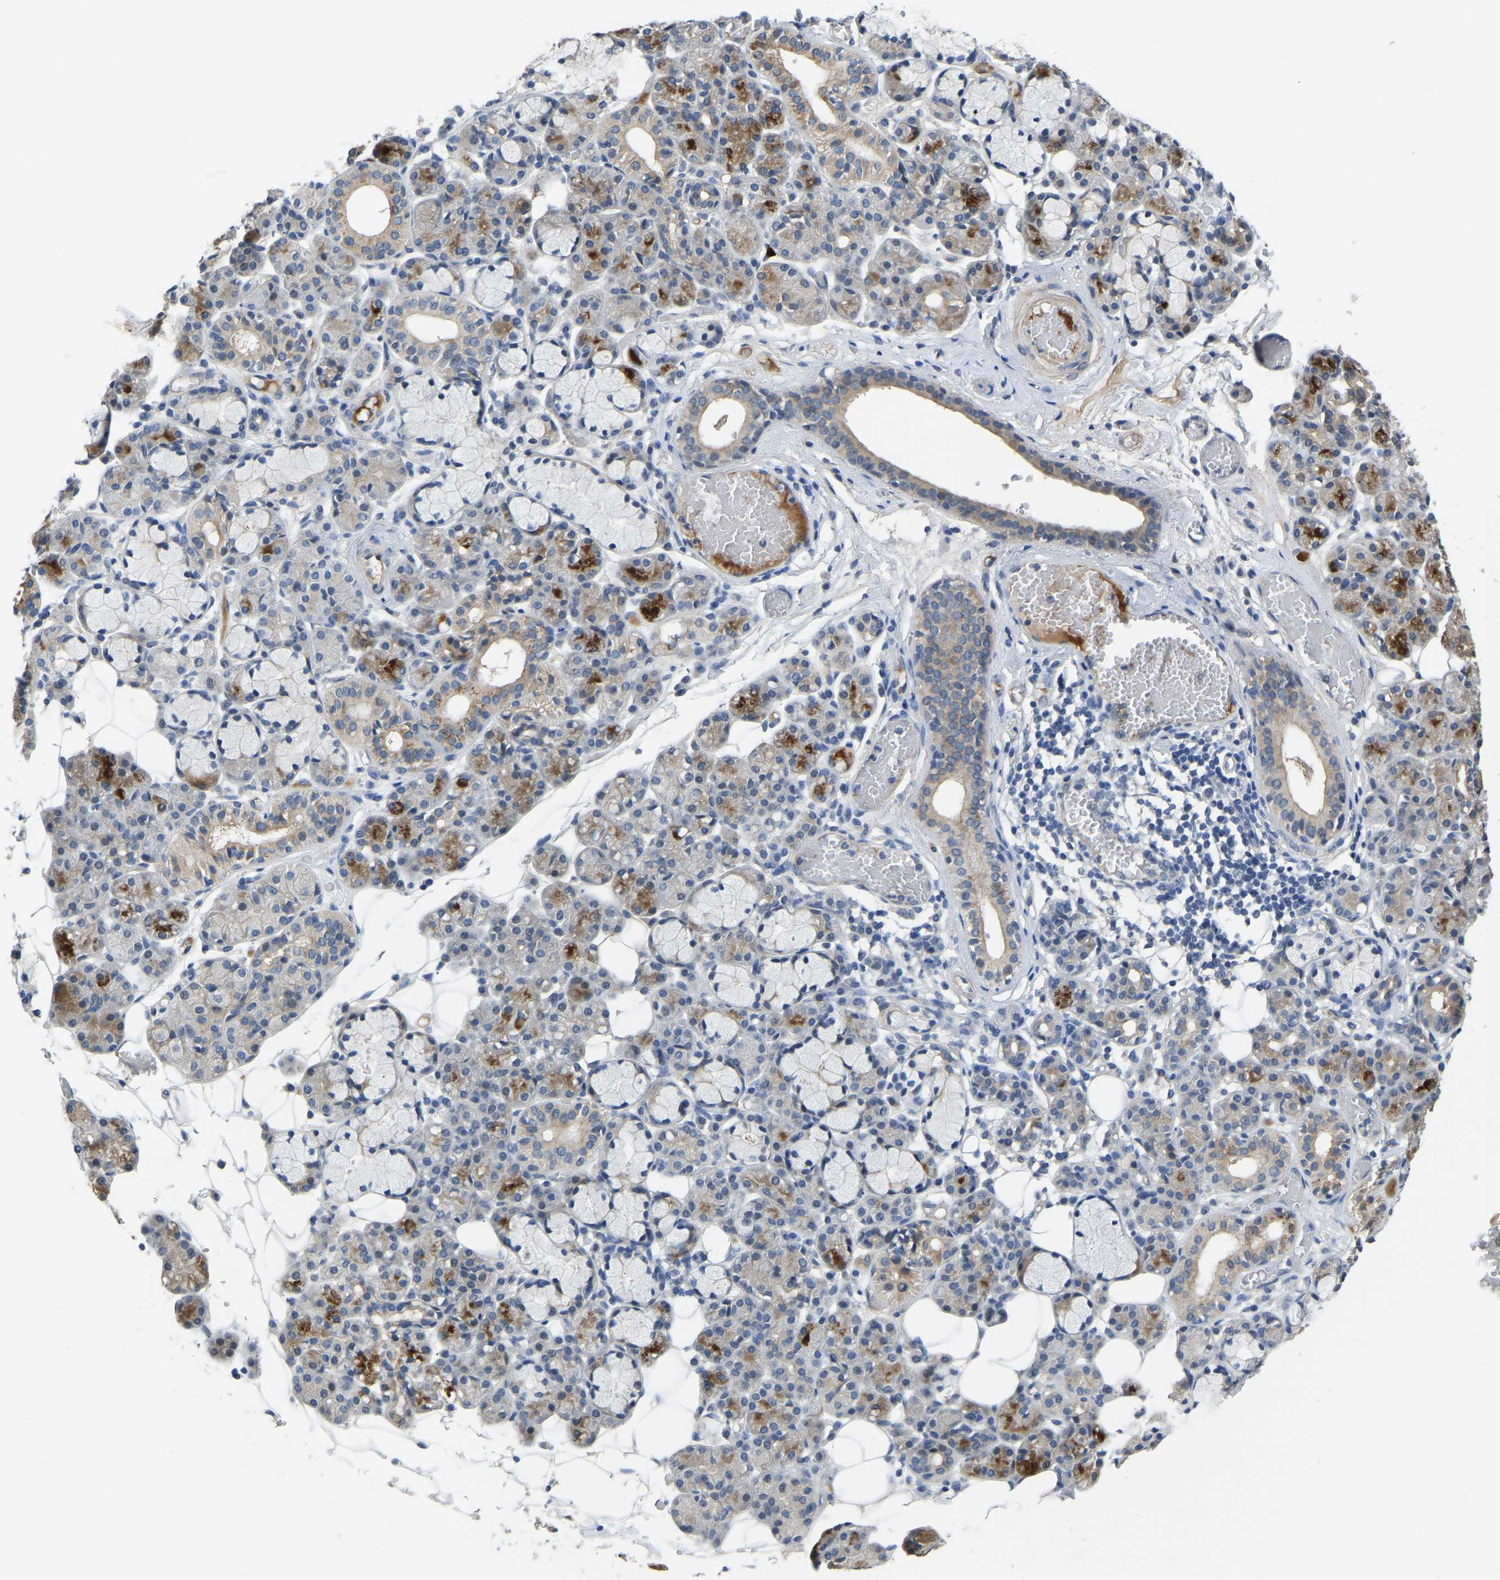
{"staining": {"intensity": "moderate", "quantity": "25%-75%", "location": "cytoplasmic/membranous"}, "tissue": "salivary gland", "cell_type": "Glandular cells", "image_type": "normal", "snomed": [{"axis": "morphology", "description": "Normal tissue, NOS"}, {"axis": "topography", "description": "Salivary gland"}], "caption": "Immunohistochemistry of normal human salivary gland displays medium levels of moderate cytoplasmic/membranous staining in about 25%-75% of glandular cells. (DAB IHC, brown staining for protein, blue staining for nuclei).", "gene": "HIGD2B", "patient": {"sex": "male", "age": 63}}